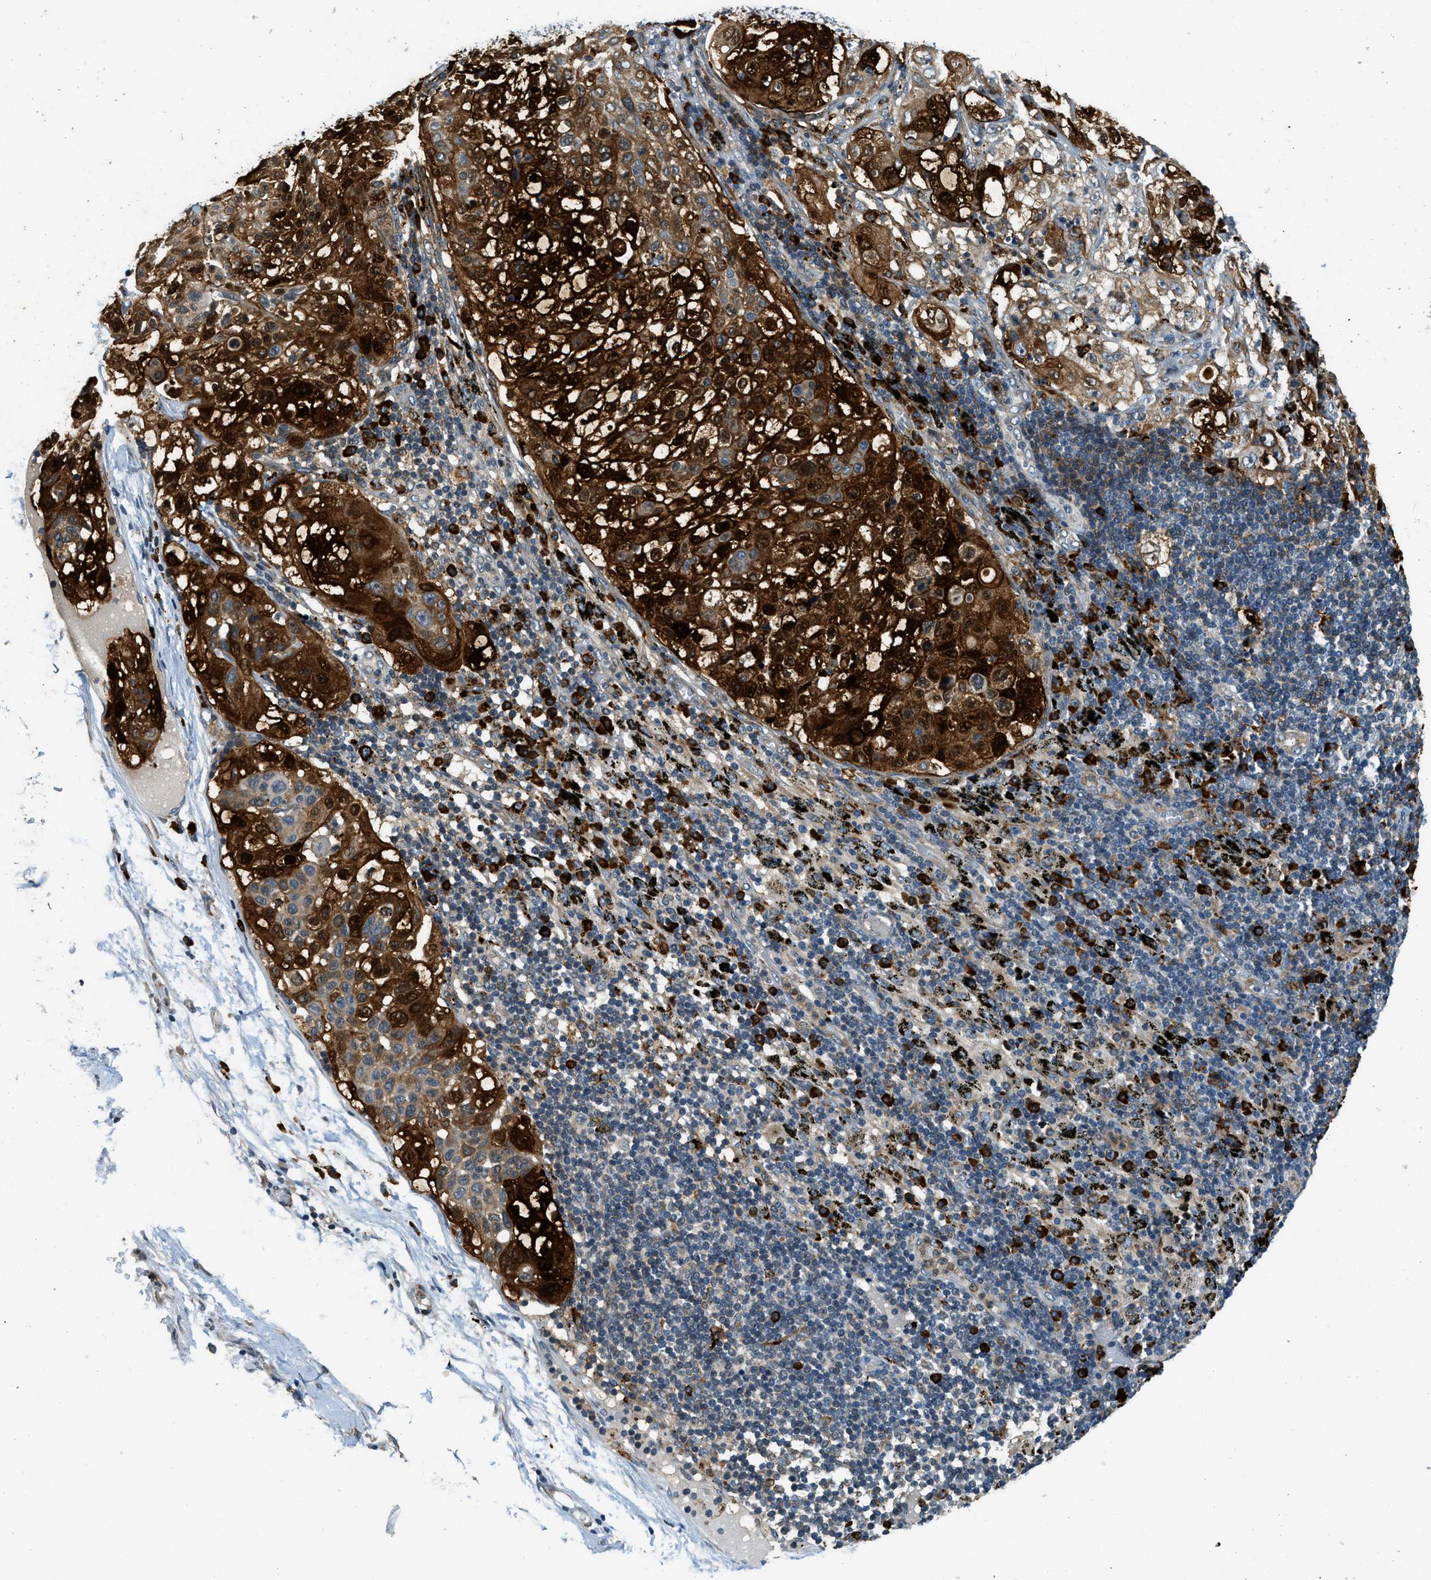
{"staining": {"intensity": "strong", "quantity": "25%-75%", "location": "cytoplasmic/membranous"}, "tissue": "lung cancer", "cell_type": "Tumor cells", "image_type": "cancer", "snomed": [{"axis": "morphology", "description": "Inflammation, NOS"}, {"axis": "morphology", "description": "Squamous cell carcinoma, NOS"}, {"axis": "topography", "description": "Lymph node"}, {"axis": "topography", "description": "Soft tissue"}, {"axis": "topography", "description": "Lung"}], "caption": "Immunohistochemical staining of human squamous cell carcinoma (lung) demonstrates high levels of strong cytoplasmic/membranous protein expression in approximately 25%-75% of tumor cells.", "gene": "HERC2", "patient": {"sex": "male", "age": 66}}